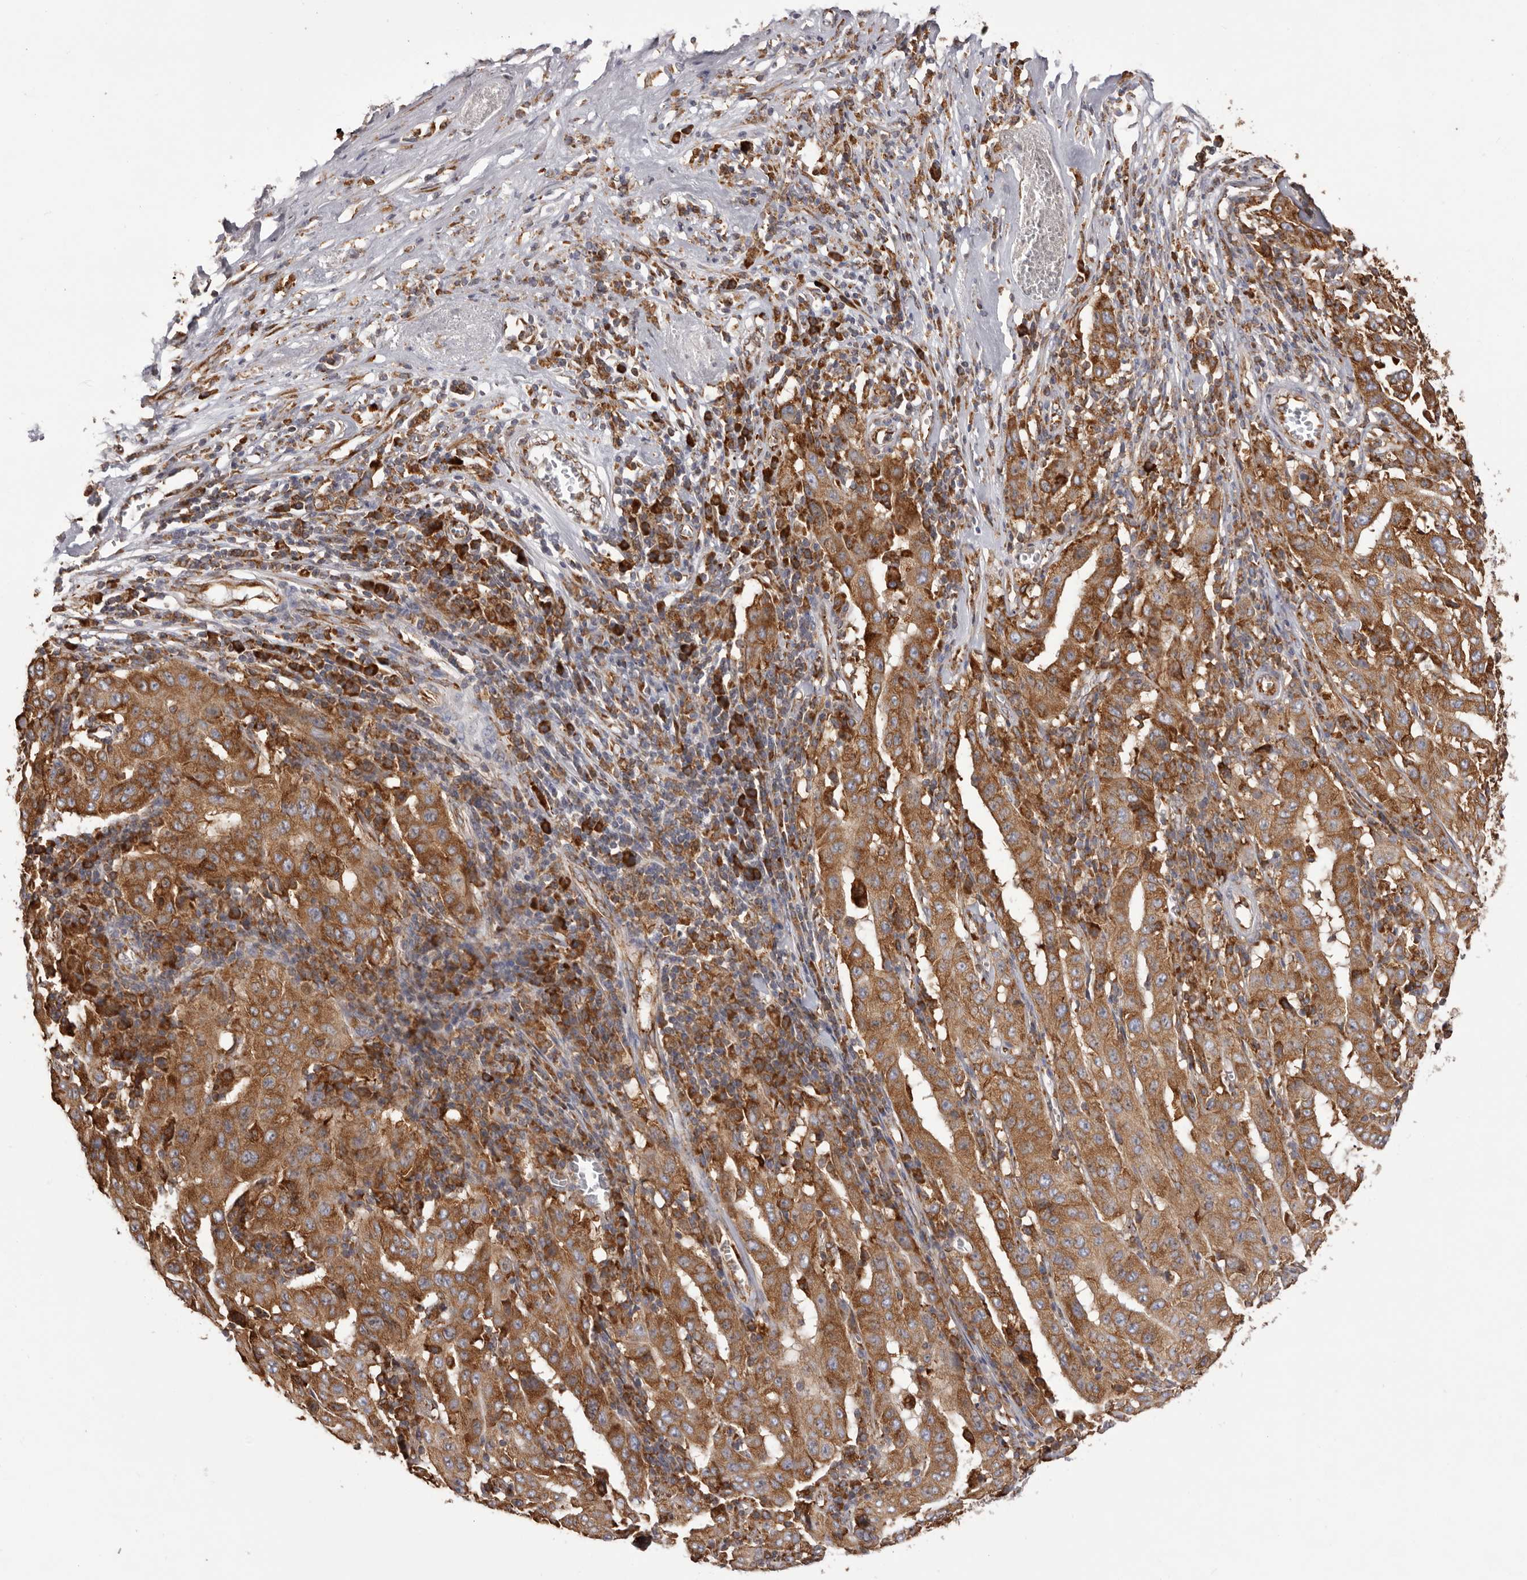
{"staining": {"intensity": "strong", "quantity": ">75%", "location": "cytoplasmic/membranous"}, "tissue": "pancreatic cancer", "cell_type": "Tumor cells", "image_type": "cancer", "snomed": [{"axis": "morphology", "description": "Adenocarcinoma, NOS"}, {"axis": "topography", "description": "Pancreas"}], "caption": "Immunohistochemistry (IHC) (DAB) staining of human pancreatic cancer reveals strong cytoplasmic/membranous protein positivity in about >75% of tumor cells.", "gene": "QRSL1", "patient": {"sex": "male", "age": 63}}